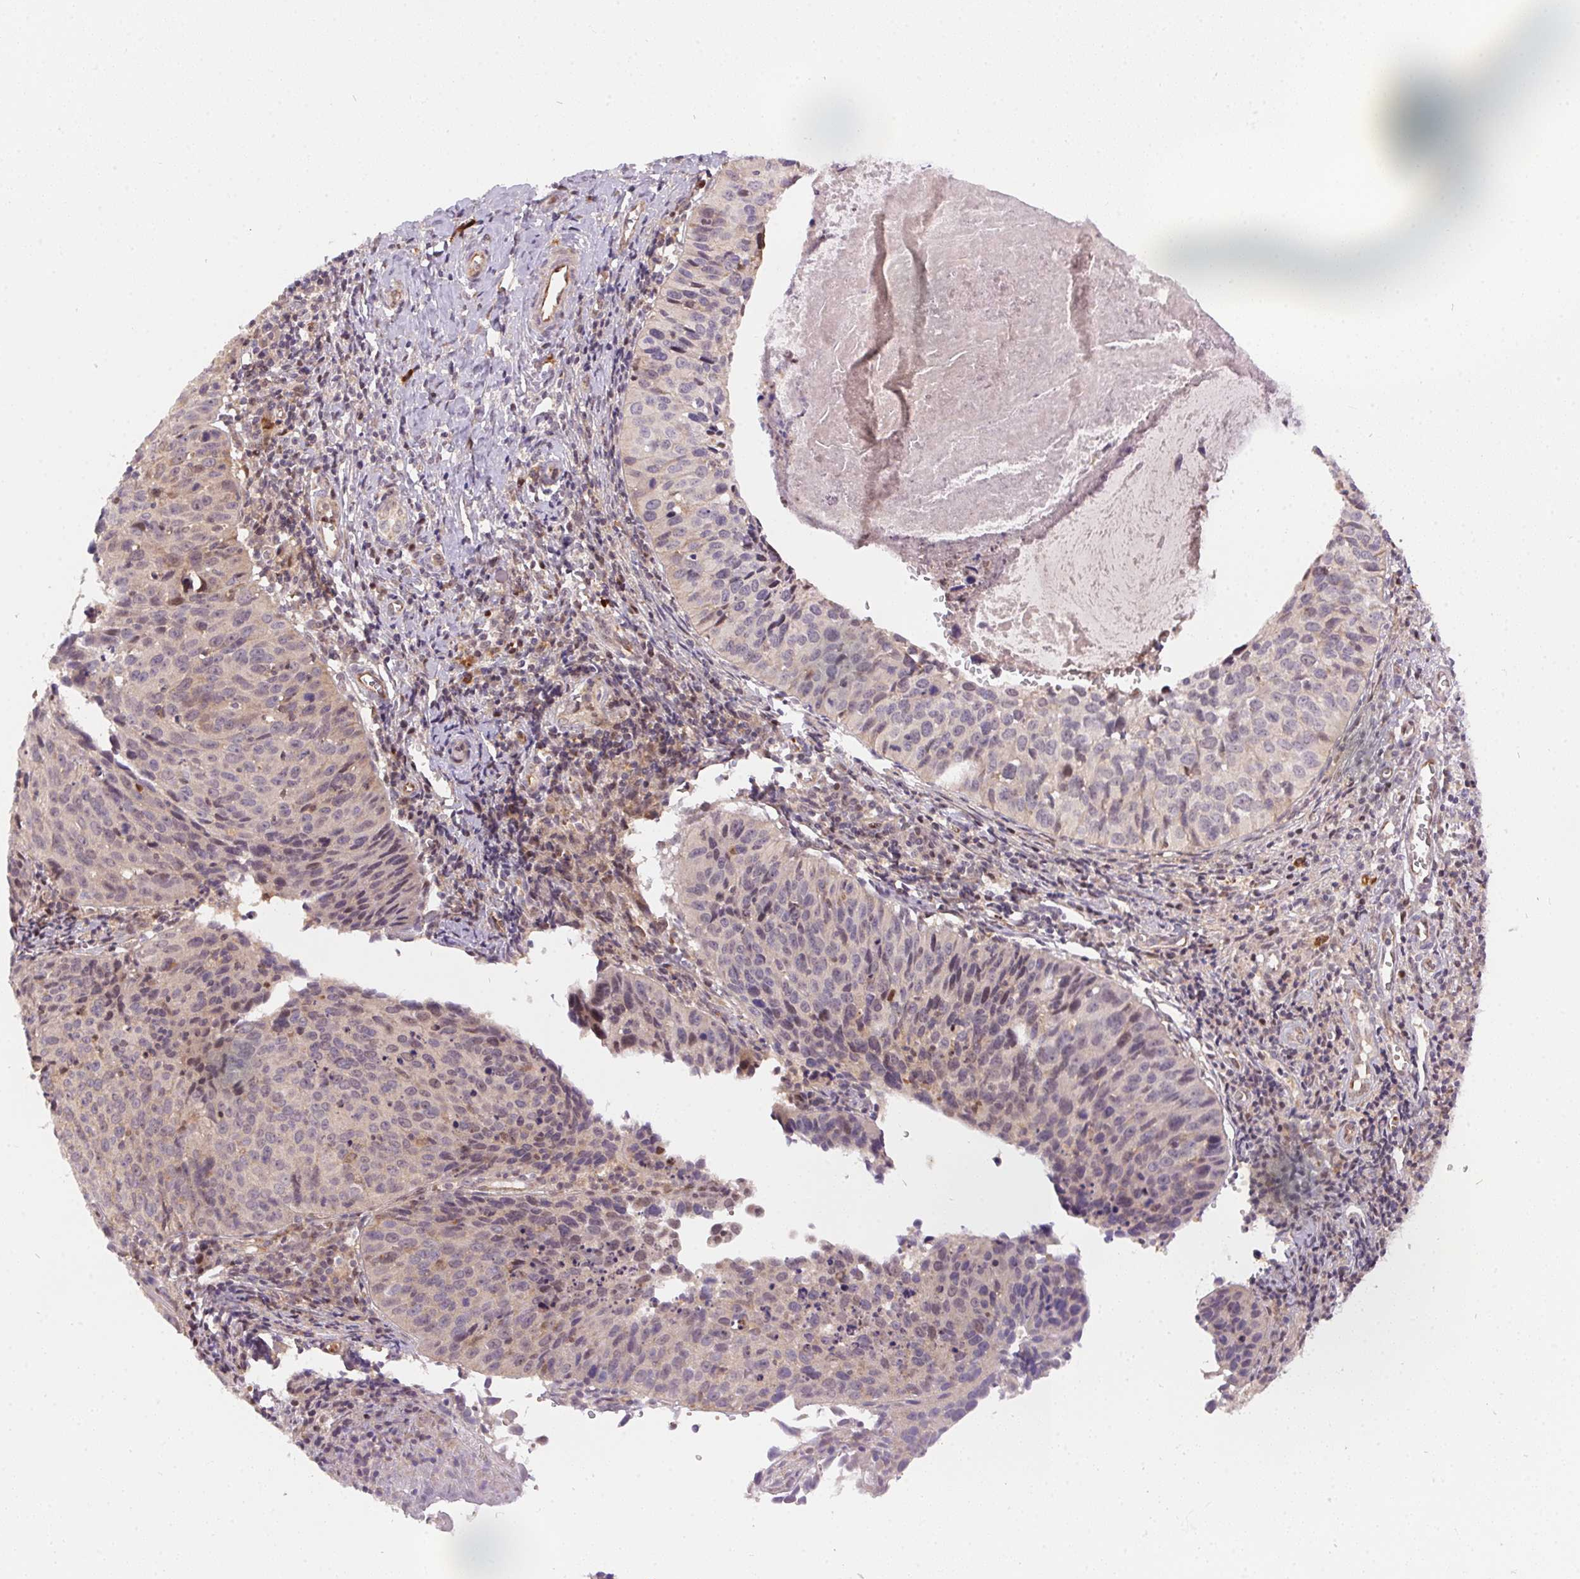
{"staining": {"intensity": "weak", "quantity": "<25%", "location": "nuclear"}, "tissue": "cervical cancer", "cell_type": "Tumor cells", "image_type": "cancer", "snomed": [{"axis": "morphology", "description": "Squamous cell carcinoma, NOS"}, {"axis": "topography", "description": "Cervix"}], "caption": "IHC photomicrograph of human squamous cell carcinoma (cervical) stained for a protein (brown), which shows no positivity in tumor cells. Brightfield microscopy of immunohistochemistry stained with DAB (3,3'-diaminobenzidine) (brown) and hematoxylin (blue), captured at high magnification.", "gene": "NUDT16", "patient": {"sex": "female", "age": 31}}